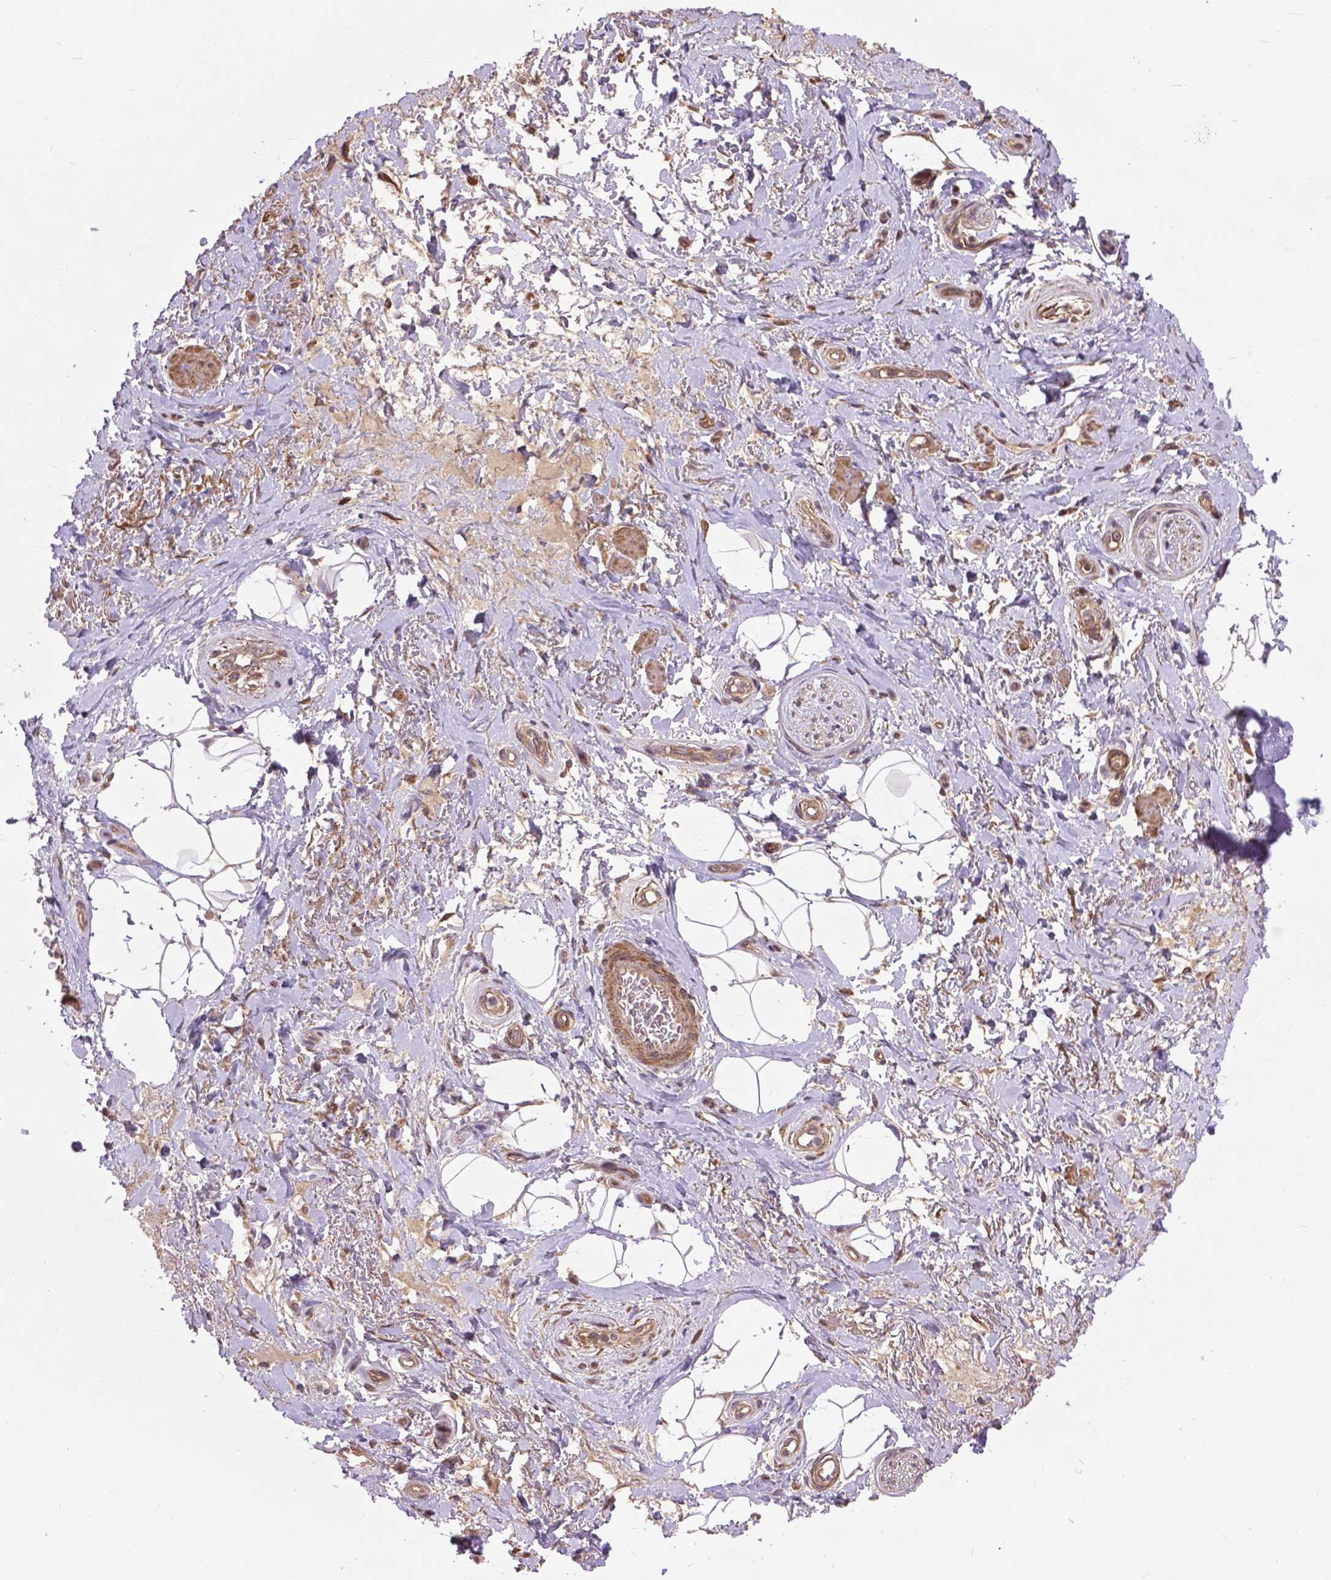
{"staining": {"intensity": "weak", "quantity": "25%-75%", "location": "cytoplasmic/membranous"}, "tissue": "adipose tissue", "cell_type": "Adipocytes", "image_type": "normal", "snomed": [{"axis": "morphology", "description": "Normal tissue, NOS"}, {"axis": "topography", "description": "Anal"}, {"axis": "topography", "description": "Peripheral nerve tissue"}], "caption": "Adipose tissue stained with DAB (3,3'-diaminobenzidine) immunohistochemistry exhibits low levels of weak cytoplasmic/membranous expression in approximately 25%-75% of adipocytes.", "gene": "ZNF616", "patient": {"sex": "male", "age": 53}}